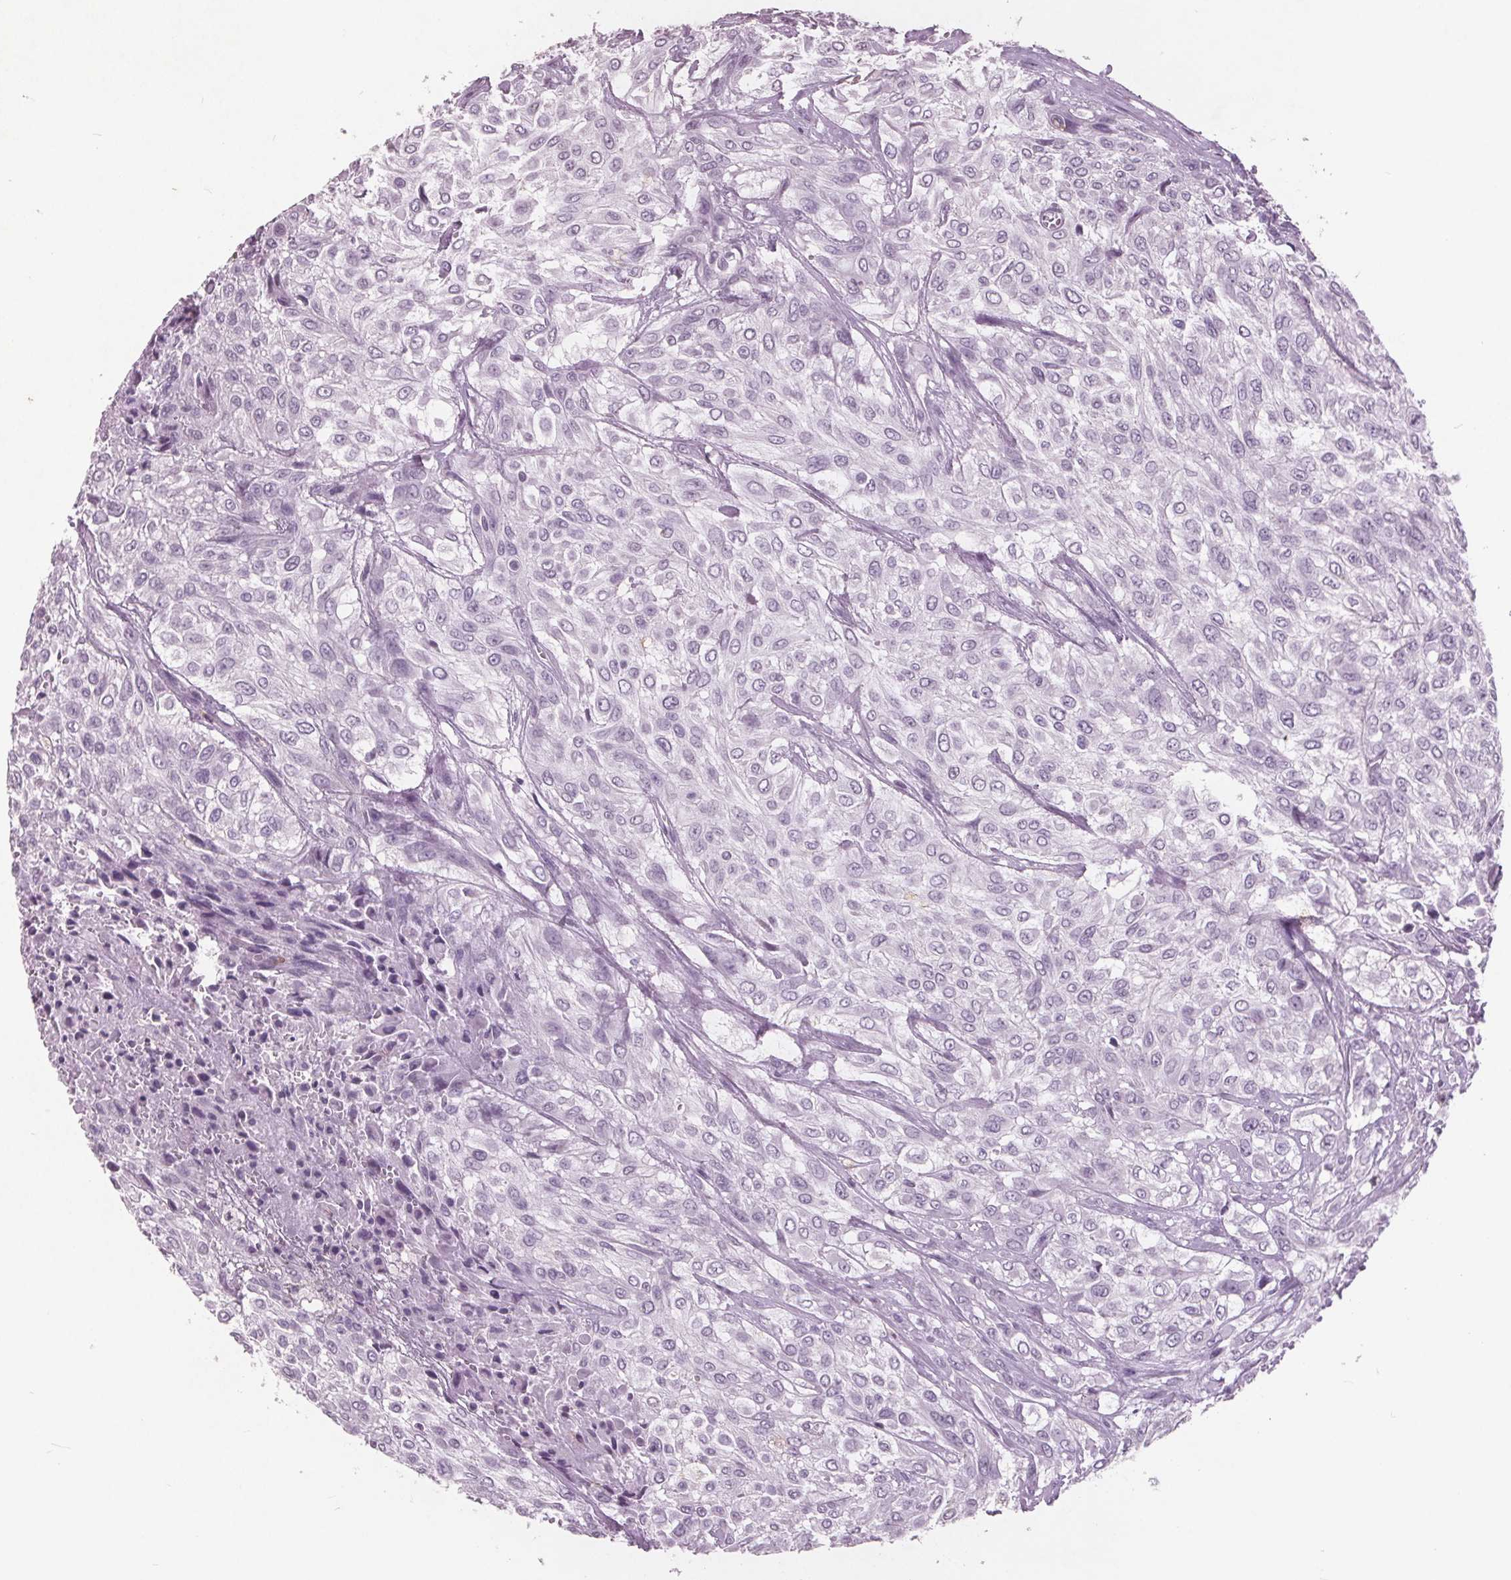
{"staining": {"intensity": "negative", "quantity": "none", "location": "none"}, "tissue": "urothelial cancer", "cell_type": "Tumor cells", "image_type": "cancer", "snomed": [{"axis": "morphology", "description": "Urothelial carcinoma, High grade"}, {"axis": "topography", "description": "Urinary bladder"}], "caption": "A histopathology image of urothelial cancer stained for a protein shows no brown staining in tumor cells. The staining was performed using DAB (3,3'-diaminobenzidine) to visualize the protein expression in brown, while the nuclei were stained in blue with hematoxylin (Magnification: 20x).", "gene": "PTPN14", "patient": {"sex": "male", "age": 57}}